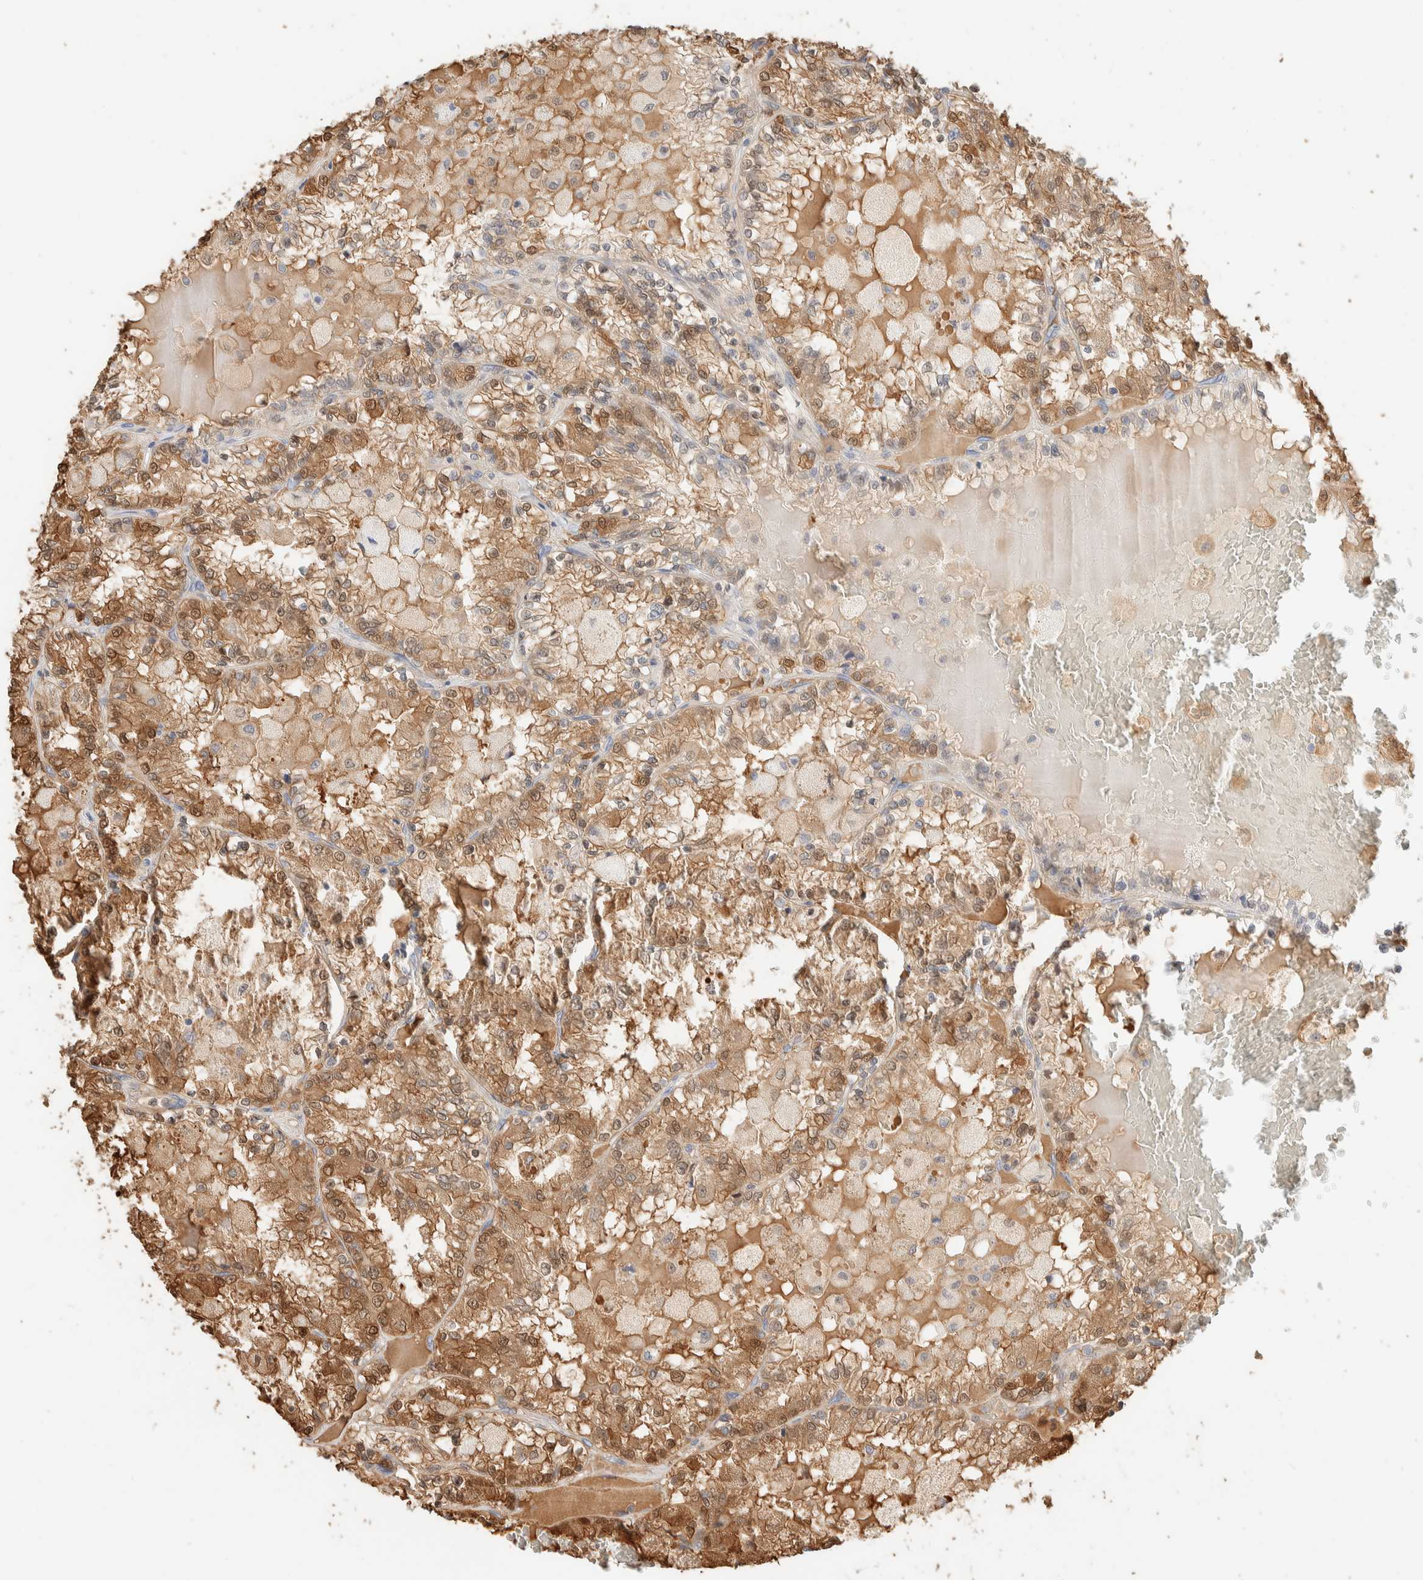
{"staining": {"intensity": "moderate", "quantity": ">75%", "location": "cytoplasmic/membranous,nuclear"}, "tissue": "renal cancer", "cell_type": "Tumor cells", "image_type": "cancer", "snomed": [{"axis": "morphology", "description": "Adenocarcinoma, NOS"}, {"axis": "topography", "description": "Kidney"}], "caption": "Immunohistochemistry (IHC) staining of renal cancer, which reveals medium levels of moderate cytoplasmic/membranous and nuclear positivity in about >75% of tumor cells indicating moderate cytoplasmic/membranous and nuclear protein positivity. The staining was performed using DAB (3,3'-diaminobenzidine) (brown) for protein detection and nuclei were counterstained in hematoxylin (blue).", "gene": "SETD4", "patient": {"sex": "female", "age": 56}}